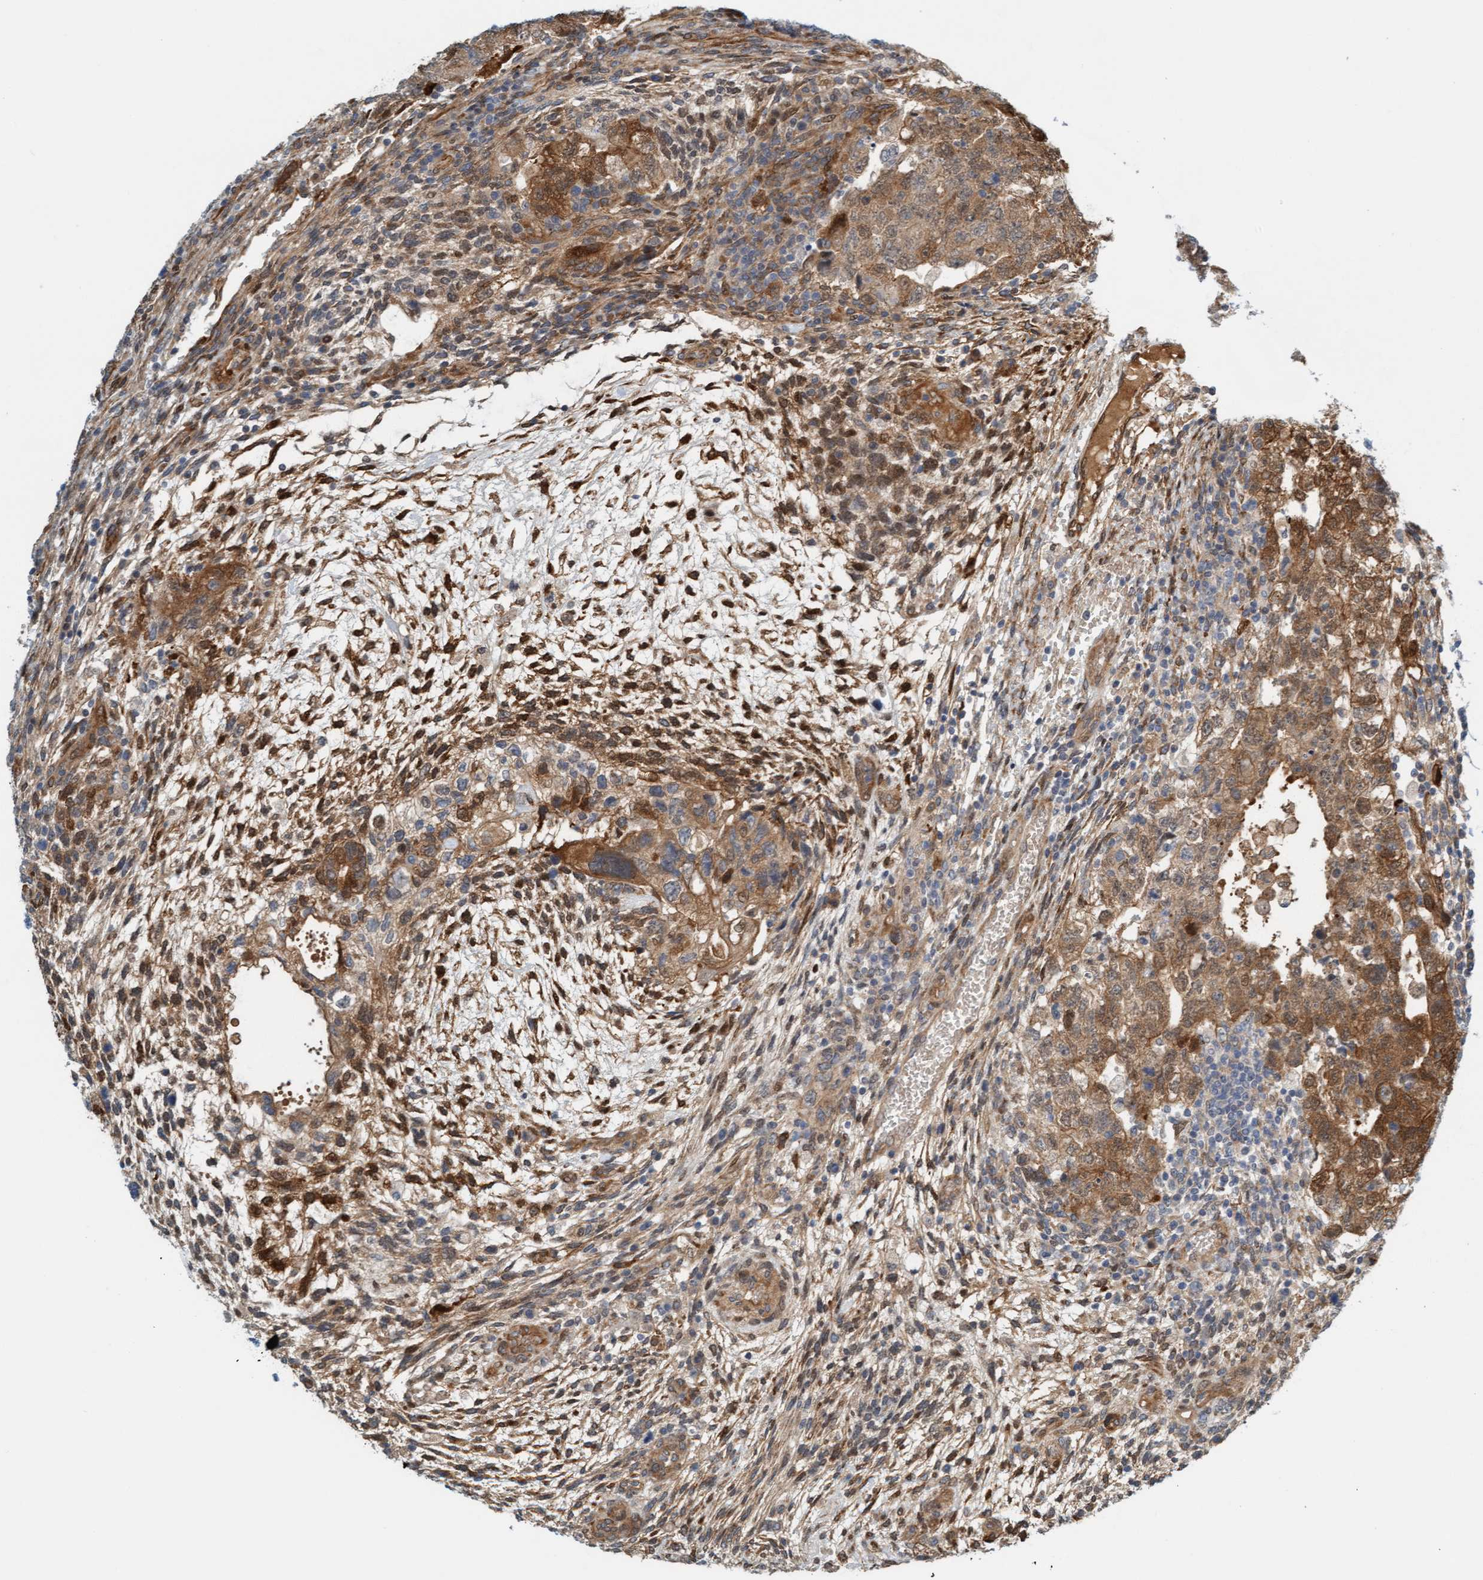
{"staining": {"intensity": "weak", "quantity": ">75%", "location": "cytoplasmic/membranous"}, "tissue": "testis cancer", "cell_type": "Tumor cells", "image_type": "cancer", "snomed": [{"axis": "morphology", "description": "Carcinoma, Embryonal, NOS"}, {"axis": "topography", "description": "Testis"}], "caption": "Embryonal carcinoma (testis) stained with a brown dye demonstrates weak cytoplasmic/membranous positive expression in about >75% of tumor cells.", "gene": "EIF4EBP1", "patient": {"sex": "male", "age": 36}}